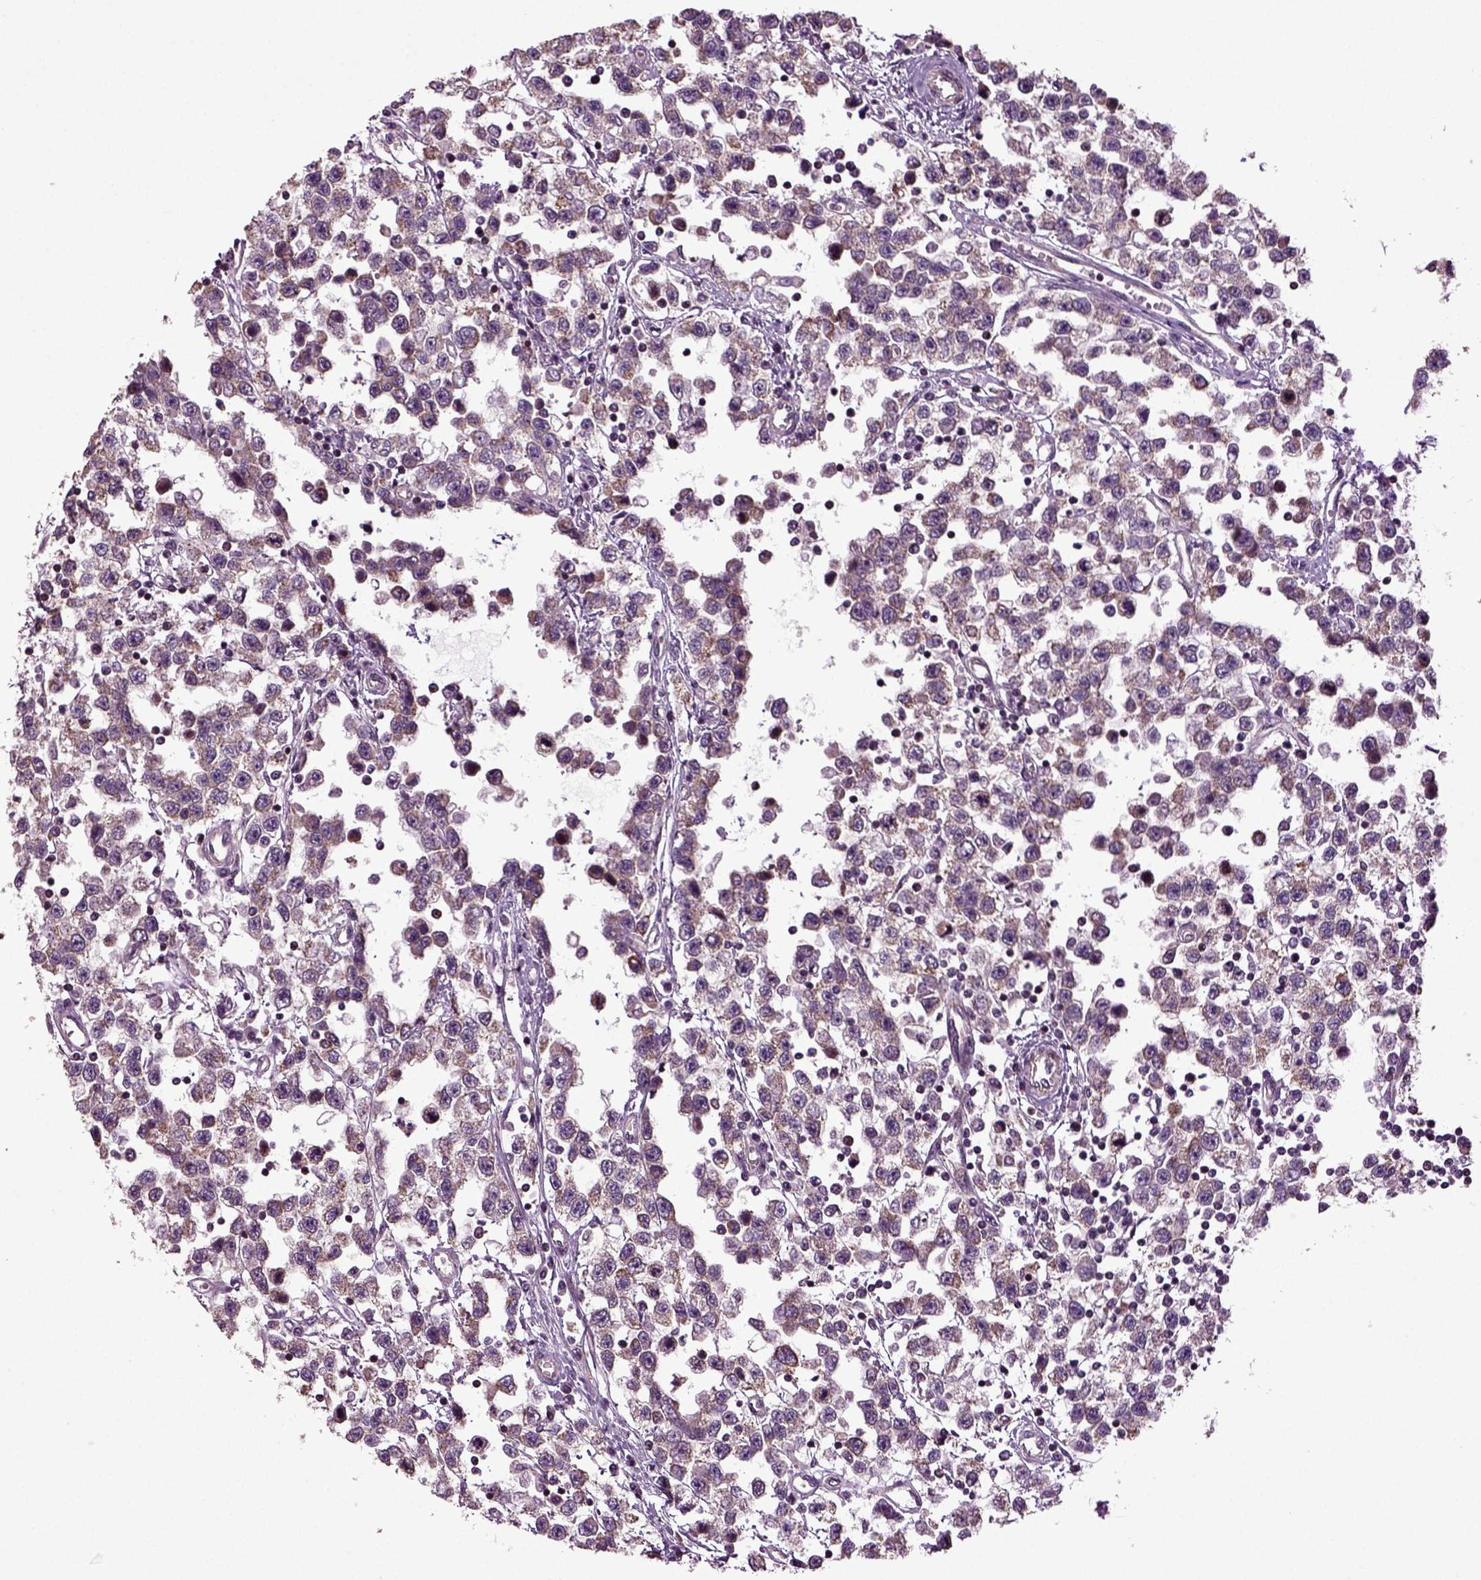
{"staining": {"intensity": "weak", "quantity": ">75%", "location": "cytoplasmic/membranous"}, "tissue": "testis cancer", "cell_type": "Tumor cells", "image_type": "cancer", "snomed": [{"axis": "morphology", "description": "Seminoma, NOS"}, {"axis": "topography", "description": "Testis"}], "caption": "Immunohistochemical staining of testis seminoma demonstrates low levels of weak cytoplasmic/membranous protein staining in approximately >75% of tumor cells.", "gene": "HAGHL", "patient": {"sex": "male", "age": 34}}